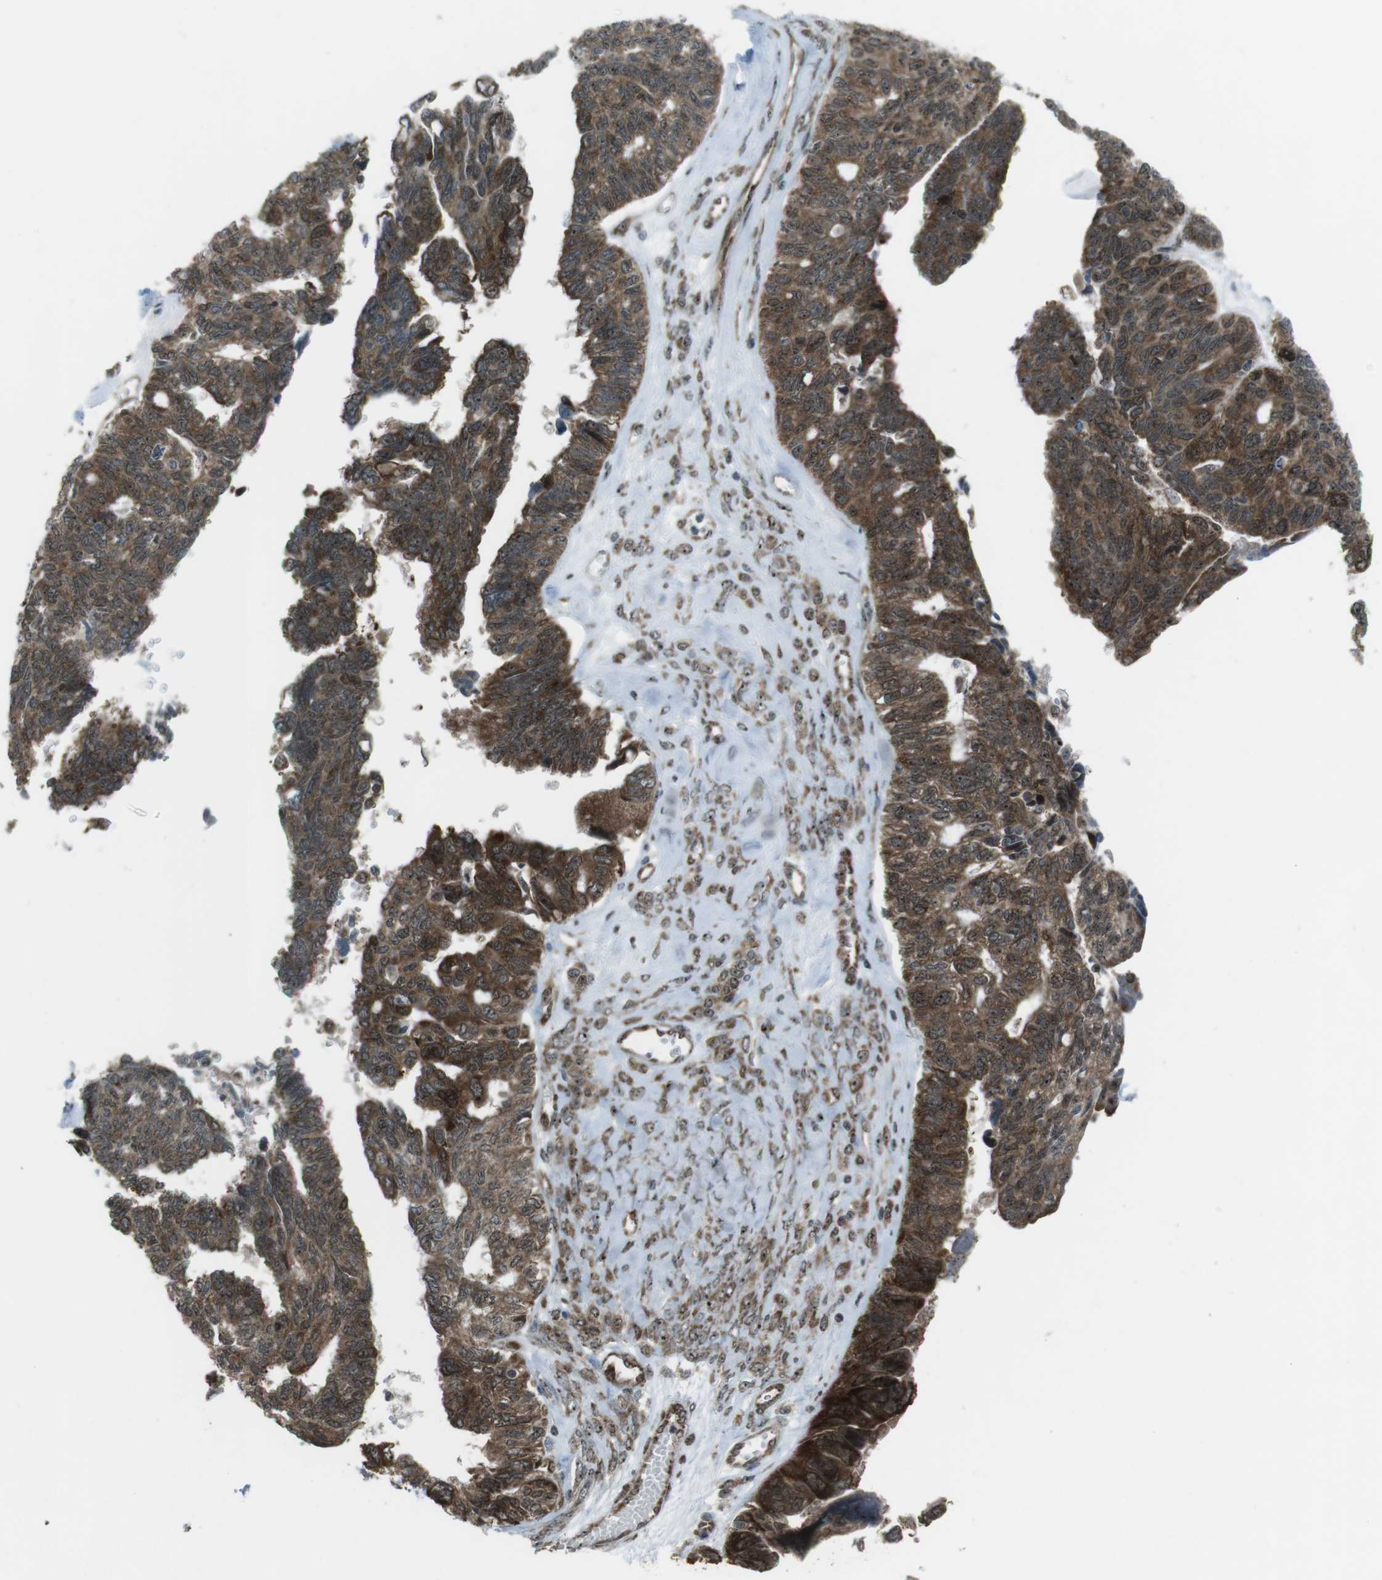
{"staining": {"intensity": "strong", "quantity": ">75%", "location": "cytoplasmic/membranous"}, "tissue": "ovarian cancer", "cell_type": "Tumor cells", "image_type": "cancer", "snomed": [{"axis": "morphology", "description": "Cystadenocarcinoma, serous, NOS"}, {"axis": "topography", "description": "Ovary"}], "caption": "Strong cytoplasmic/membranous positivity is identified in about >75% of tumor cells in serous cystadenocarcinoma (ovarian). Nuclei are stained in blue.", "gene": "CSNK1D", "patient": {"sex": "female", "age": 79}}